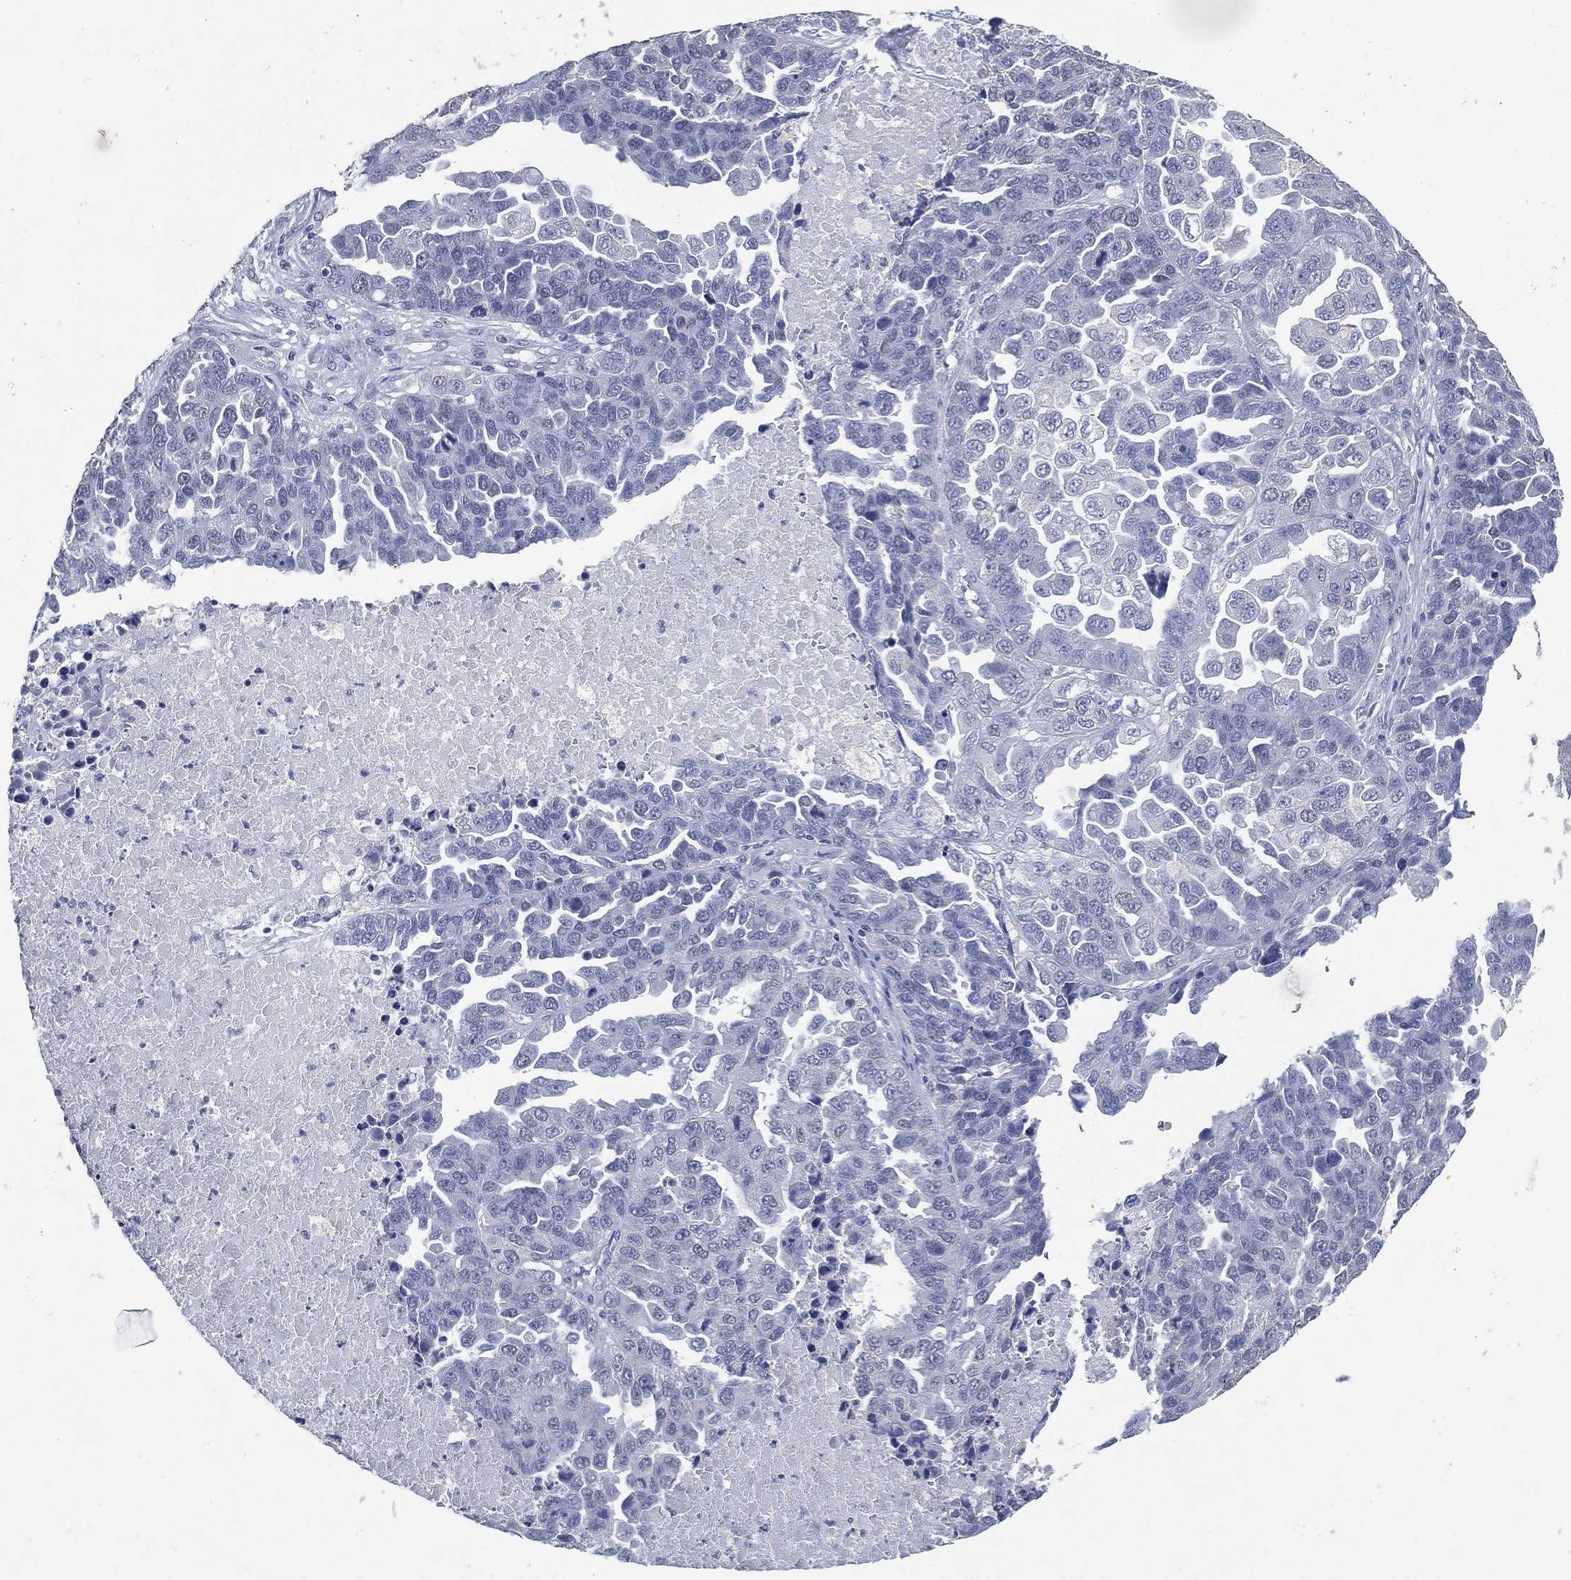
{"staining": {"intensity": "negative", "quantity": "none", "location": "none"}, "tissue": "ovarian cancer", "cell_type": "Tumor cells", "image_type": "cancer", "snomed": [{"axis": "morphology", "description": "Cystadenocarcinoma, serous, NOS"}, {"axis": "topography", "description": "Ovary"}], "caption": "The histopathology image exhibits no significant positivity in tumor cells of ovarian cancer (serous cystadenocarcinoma).", "gene": "FSCN2", "patient": {"sex": "female", "age": 87}}